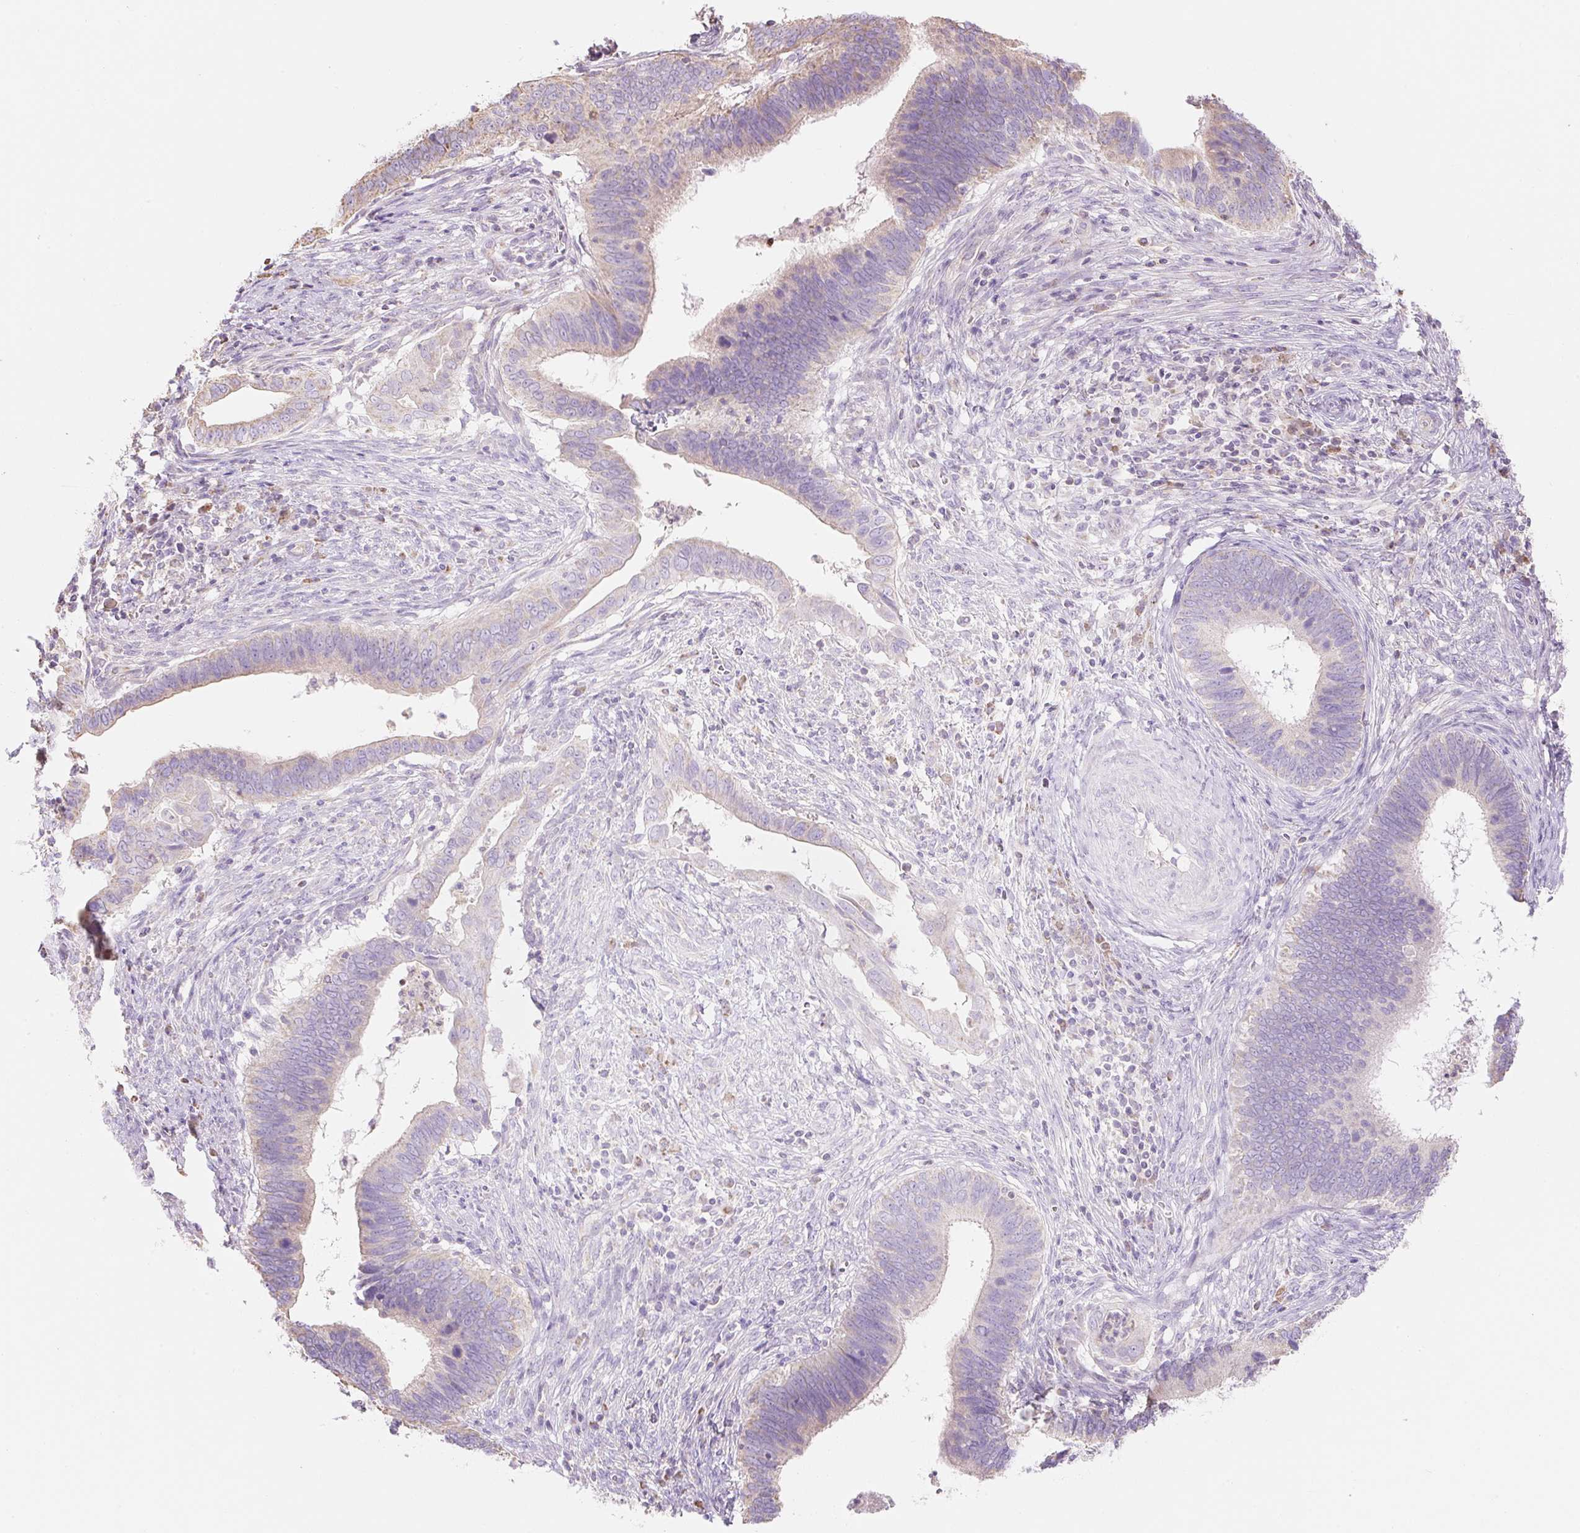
{"staining": {"intensity": "weak", "quantity": "<25%", "location": "cytoplasmic/membranous"}, "tissue": "cervical cancer", "cell_type": "Tumor cells", "image_type": "cancer", "snomed": [{"axis": "morphology", "description": "Adenocarcinoma, NOS"}, {"axis": "topography", "description": "Cervix"}], "caption": "This is an immunohistochemistry image of human adenocarcinoma (cervical). There is no staining in tumor cells.", "gene": "DHX35", "patient": {"sex": "female", "age": 42}}